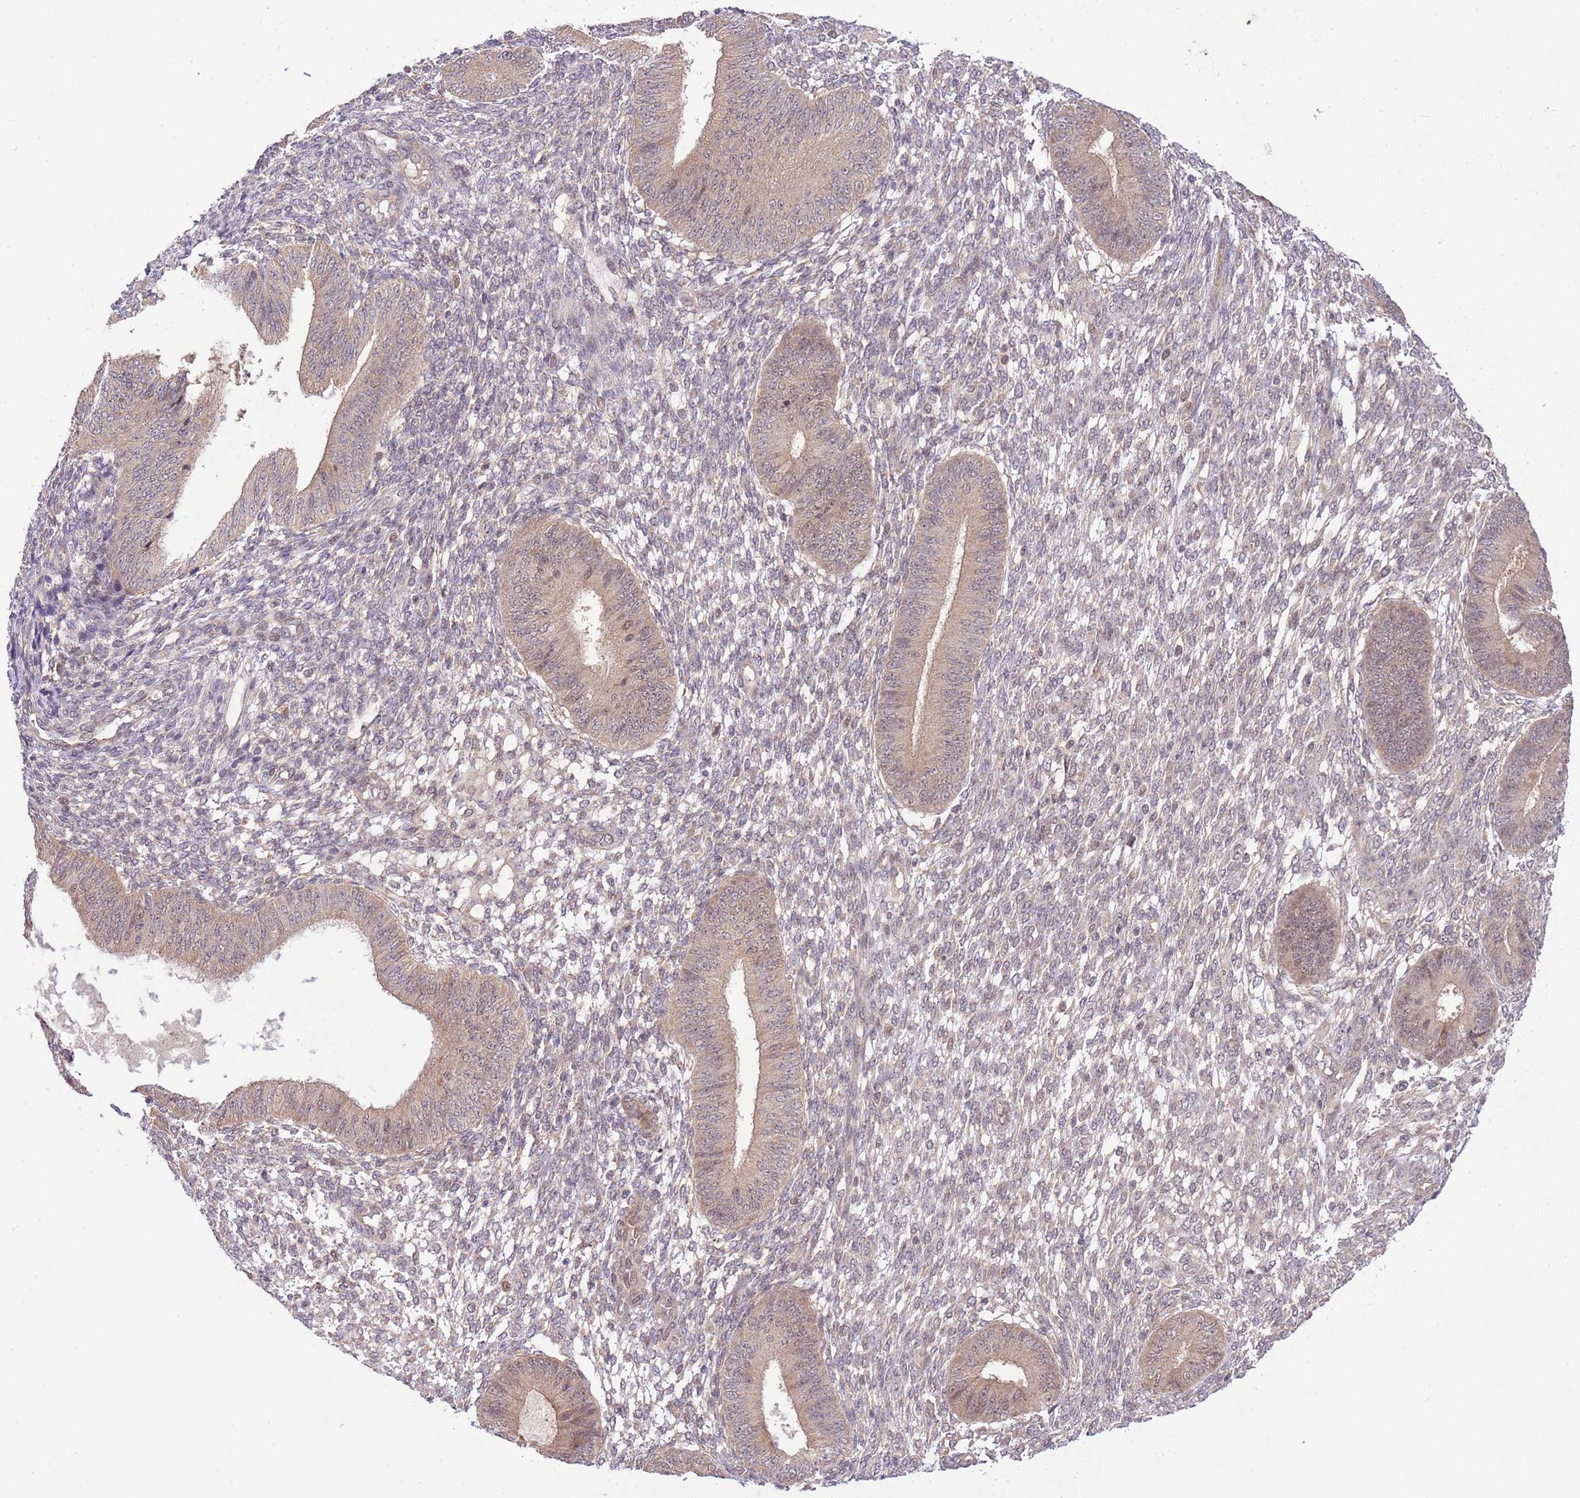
{"staining": {"intensity": "negative", "quantity": "none", "location": "none"}, "tissue": "endometrium", "cell_type": "Cells in endometrial stroma", "image_type": "normal", "snomed": [{"axis": "morphology", "description": "Normal tissue, NOS"}, {"axis": "topography", "description": "Endometrium"}], "caption": "Immunohistochemistry photomicrograph of normal human endometrium stained for a protein (brown), which displays no positivity in cells in endometrial stroma. (Brightfield microscopy of DAB immunohistochemistry at high magnification).", "gene": "CHD1", "patient": {"sex": "female", "age": 49}}